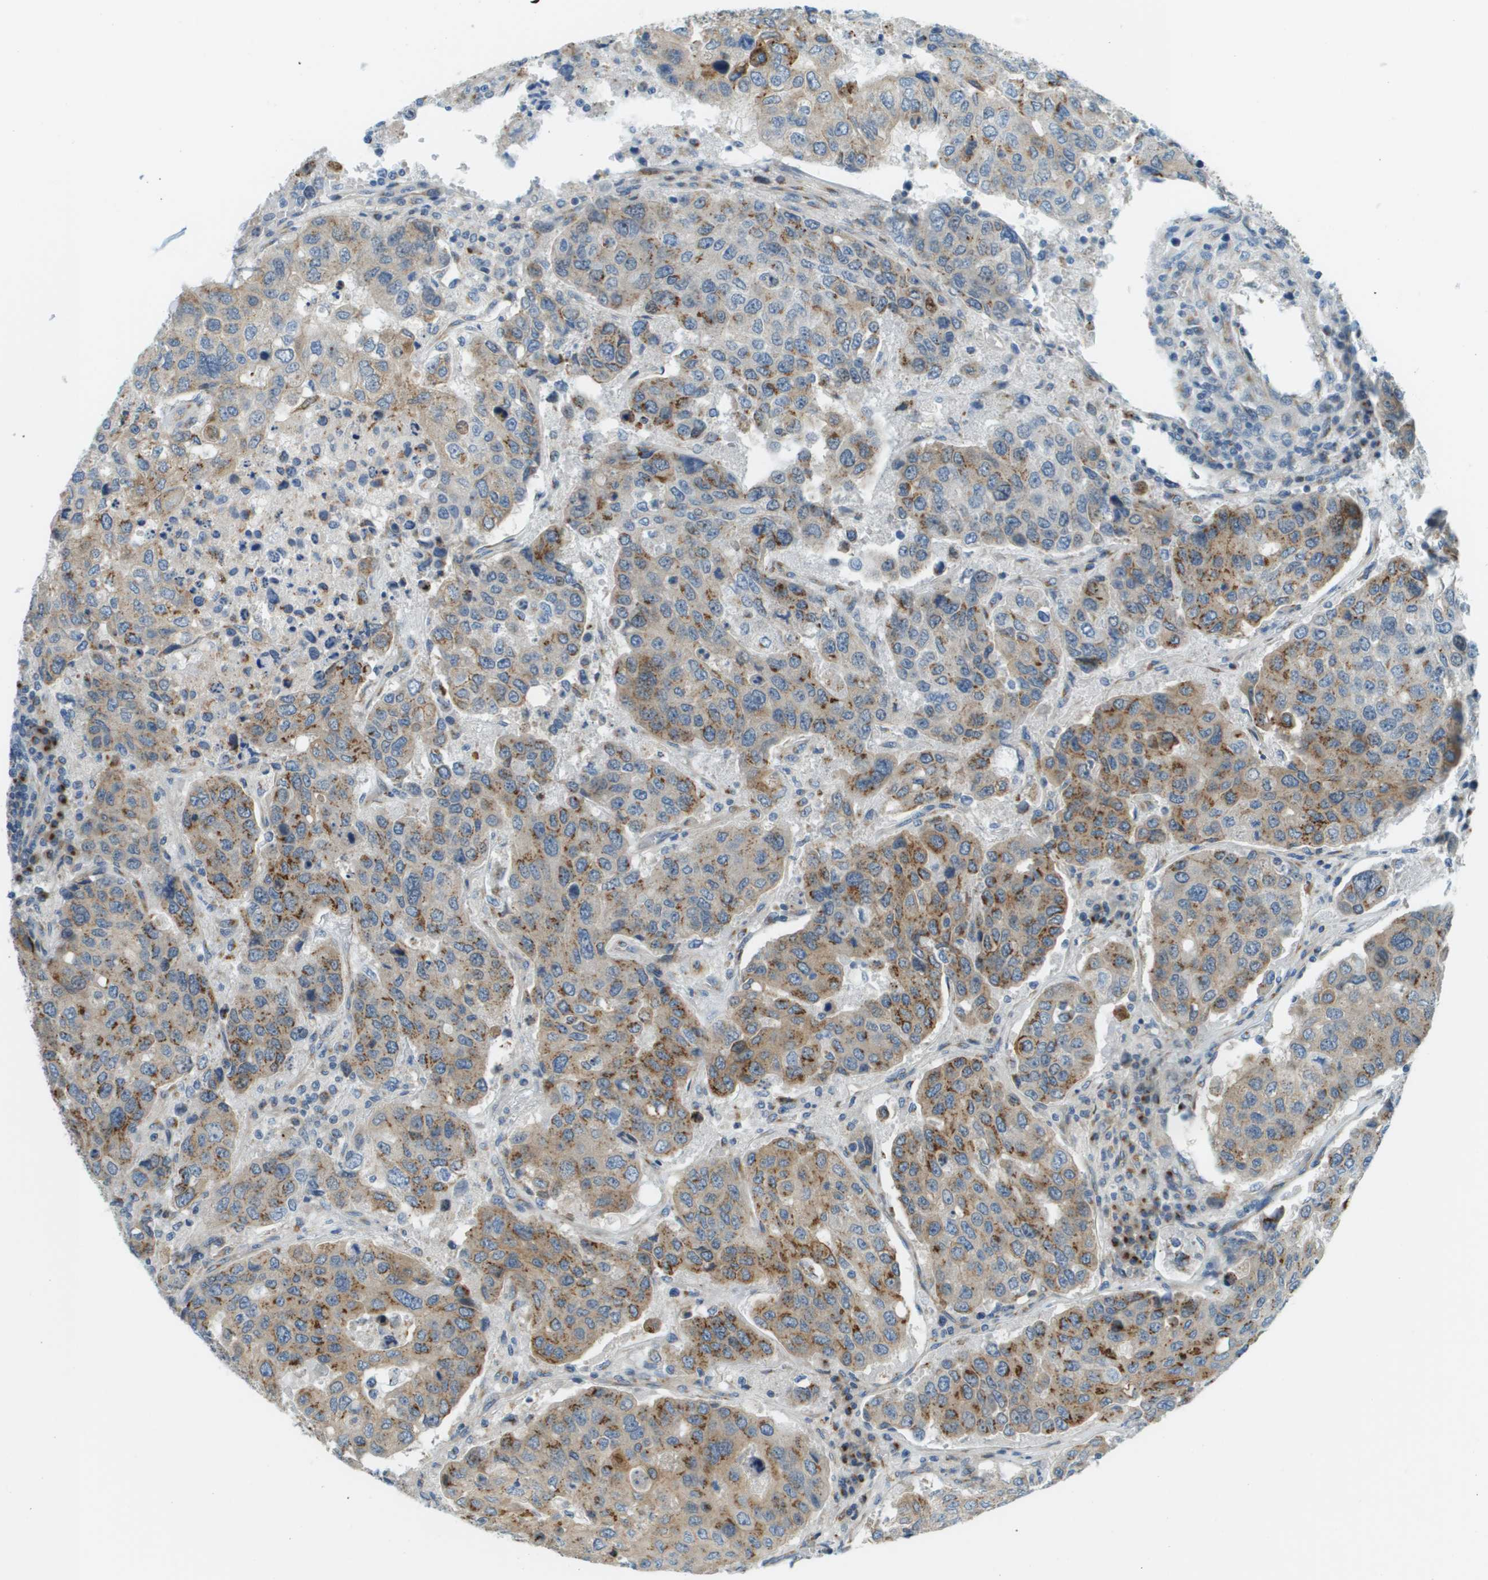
{"staining": {"intensity": "moderate", "quantity": ">75%", "location": "cytoplasmic/membranous"}, "tissue": "urothelial cancer", "cell_type": "Tumor cells", "image_type": "cancer", "snomed": [{"axis": "morphology", "description": "Urothelial carcinoma, High grade"}, {"axis": "topography", "description": "Lymph node"}, {"axis": "topography", "description": "Urinary bladder"}], "caption": "Urothelial carcinoma (high-grade) stained for a protein (brown) shows moderate cytoplasmic/membranous positive expression in about >75% of tumor cells.", "gene": "ACBD3", "patient": {"sex": "male", "age": 51}}